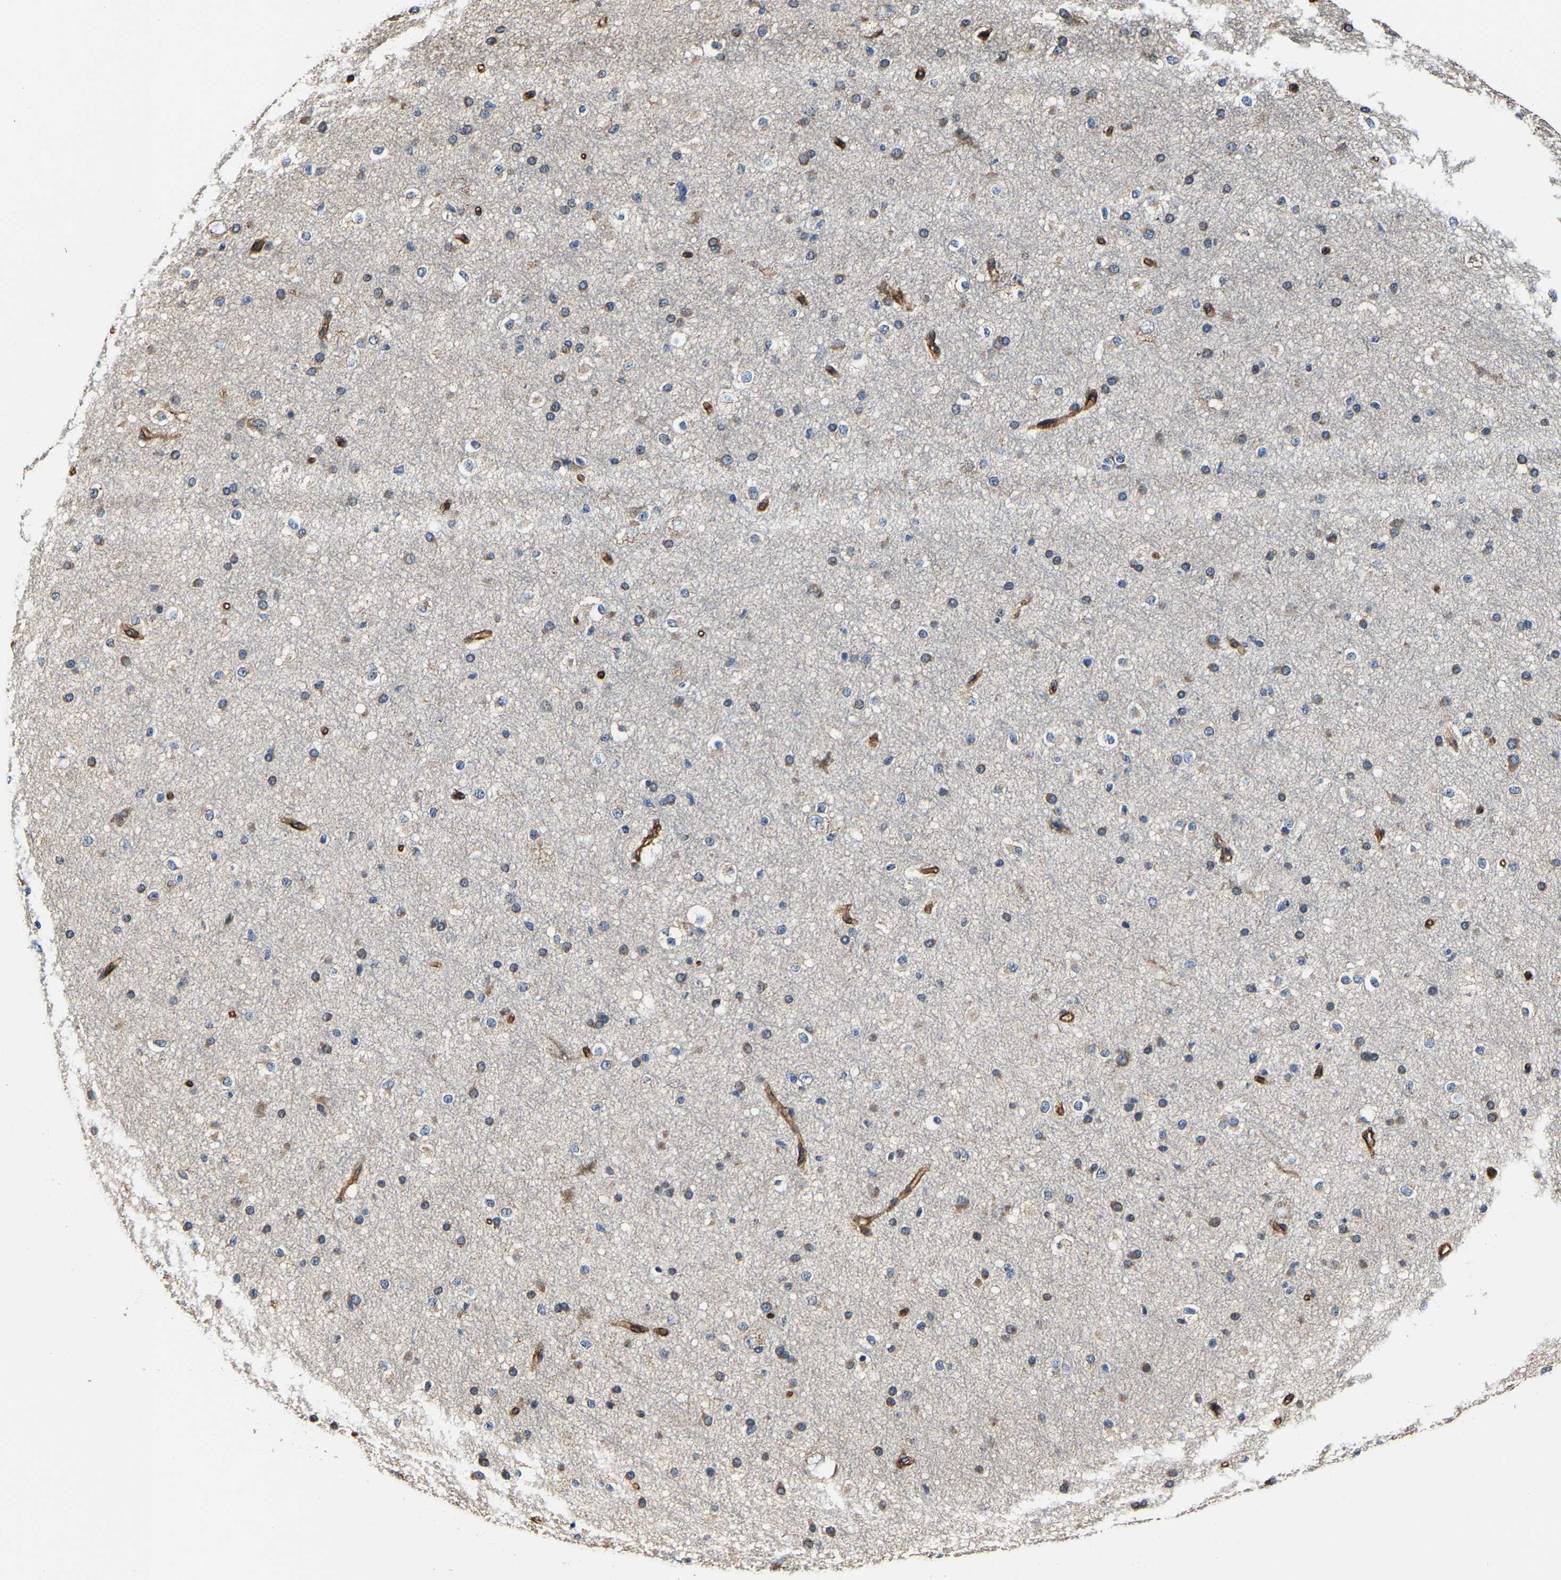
{"staining": {"intensity": "strong", "quantity": ">75%", "location": "cytoplasmic/membranous"}, "tissue": "cerebral cortex", "cell_type": "Endothelial cells", "image_type": "normal", "snomed": [{"axis": "morphology", "description": "Normal tissue, NOS"}, {"axis": "morphology", "description": "Developmental malformation"}, {"axis": "topography", "description": "Cerebral cortex"}], "caption": "DAB immunohistochemical staining of benign cerebral cortex shows strong cytoplasmic/membranous protein staining in approximately >75% of endothelial cells. (IHC, brightfield microscopy, high magnification).", "gene": "GFRA3", "patient": {"sex": "female", "age": 30}}